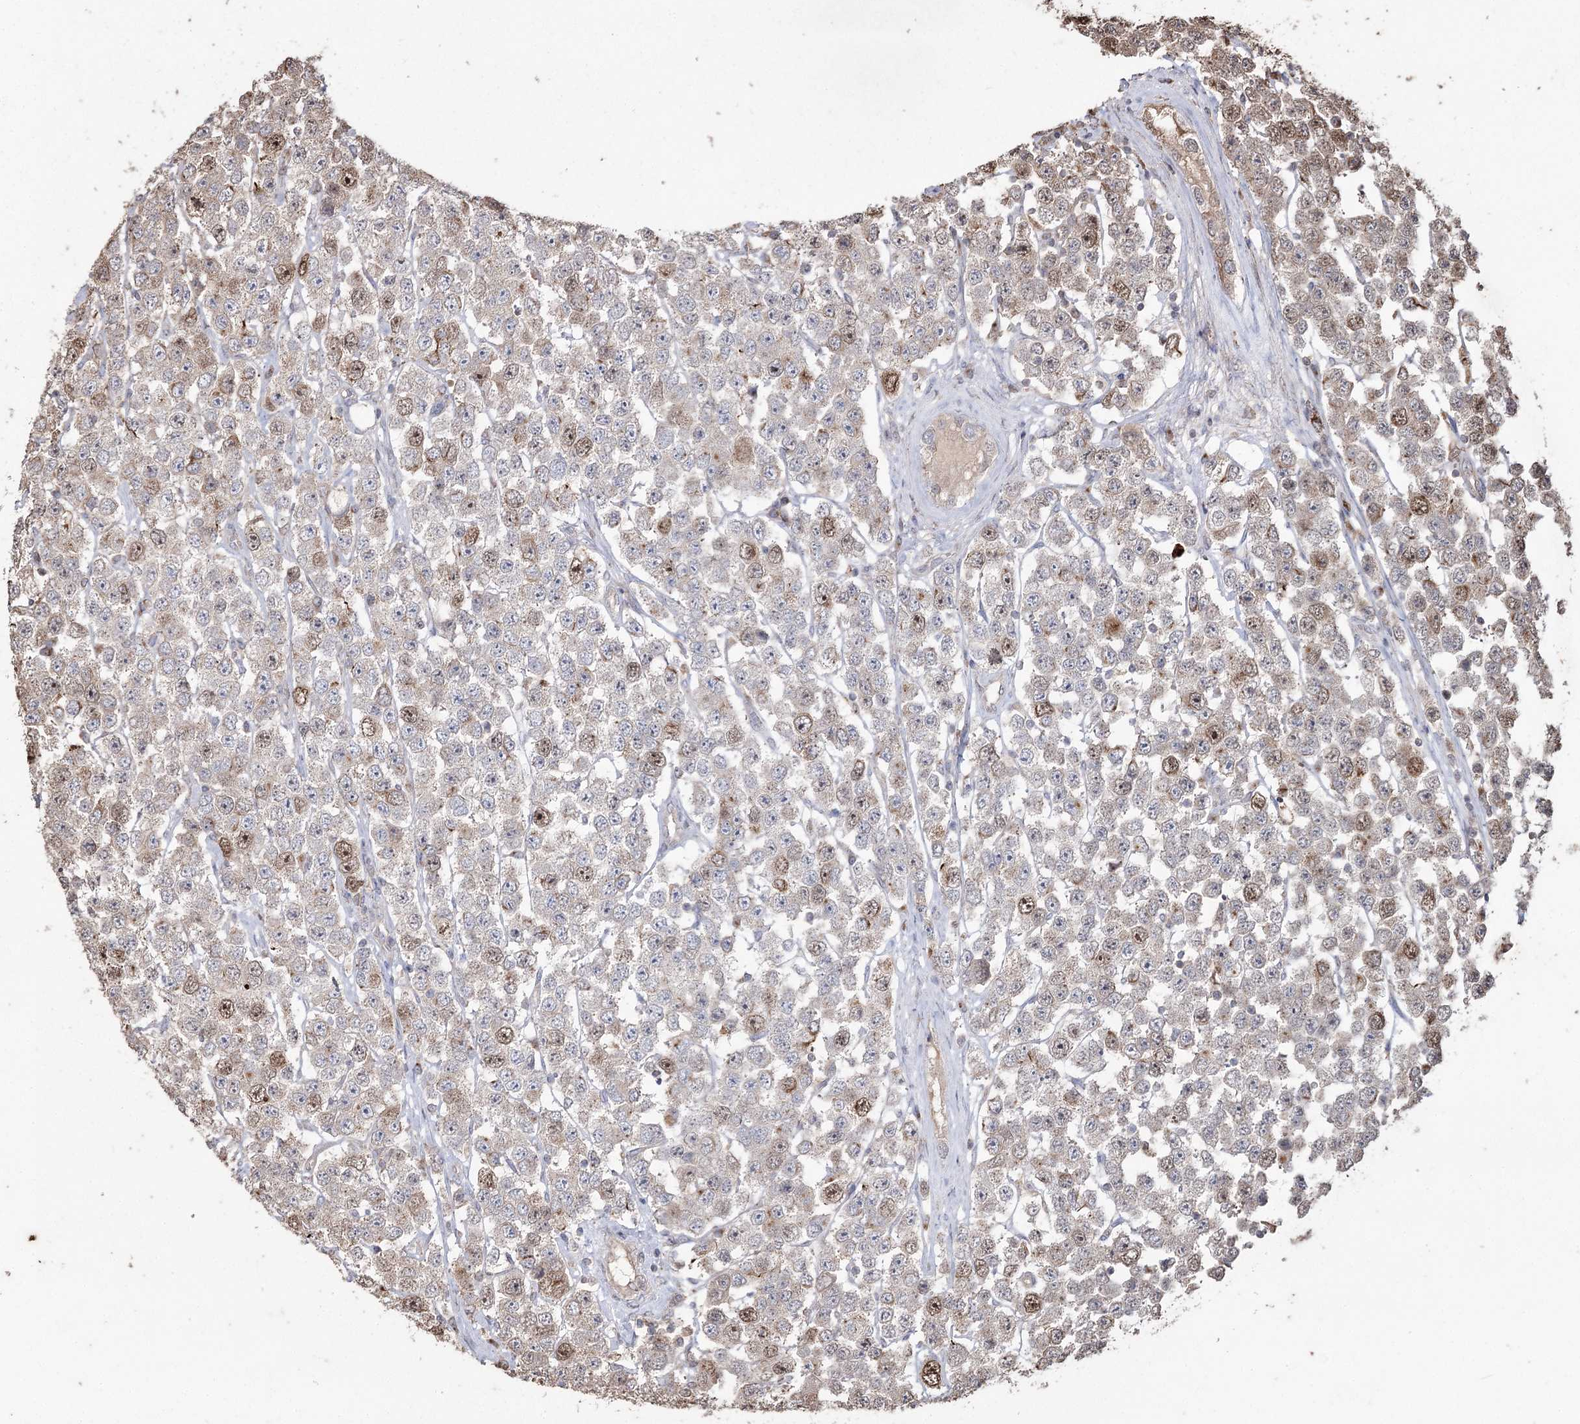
{"staining": {"intensity": "moderate", "quantity": "<25%", "location": "nuclear"}, "tissue": "testis cancer", "cell_type": "Tumor cells", "image_type": "cancer", "snomed": [{"axis": "morphology", "description": "Seminoma, NOS"}, {"axis": "topography", "description": "Testis"}], "caption": "Tumor cells demonstrate low levels of moderate nuclear positivity in approximately <25% of cells in human testis cancer.", "gene": "PRC1", "patient": {"sex": "male", "age": 28}}